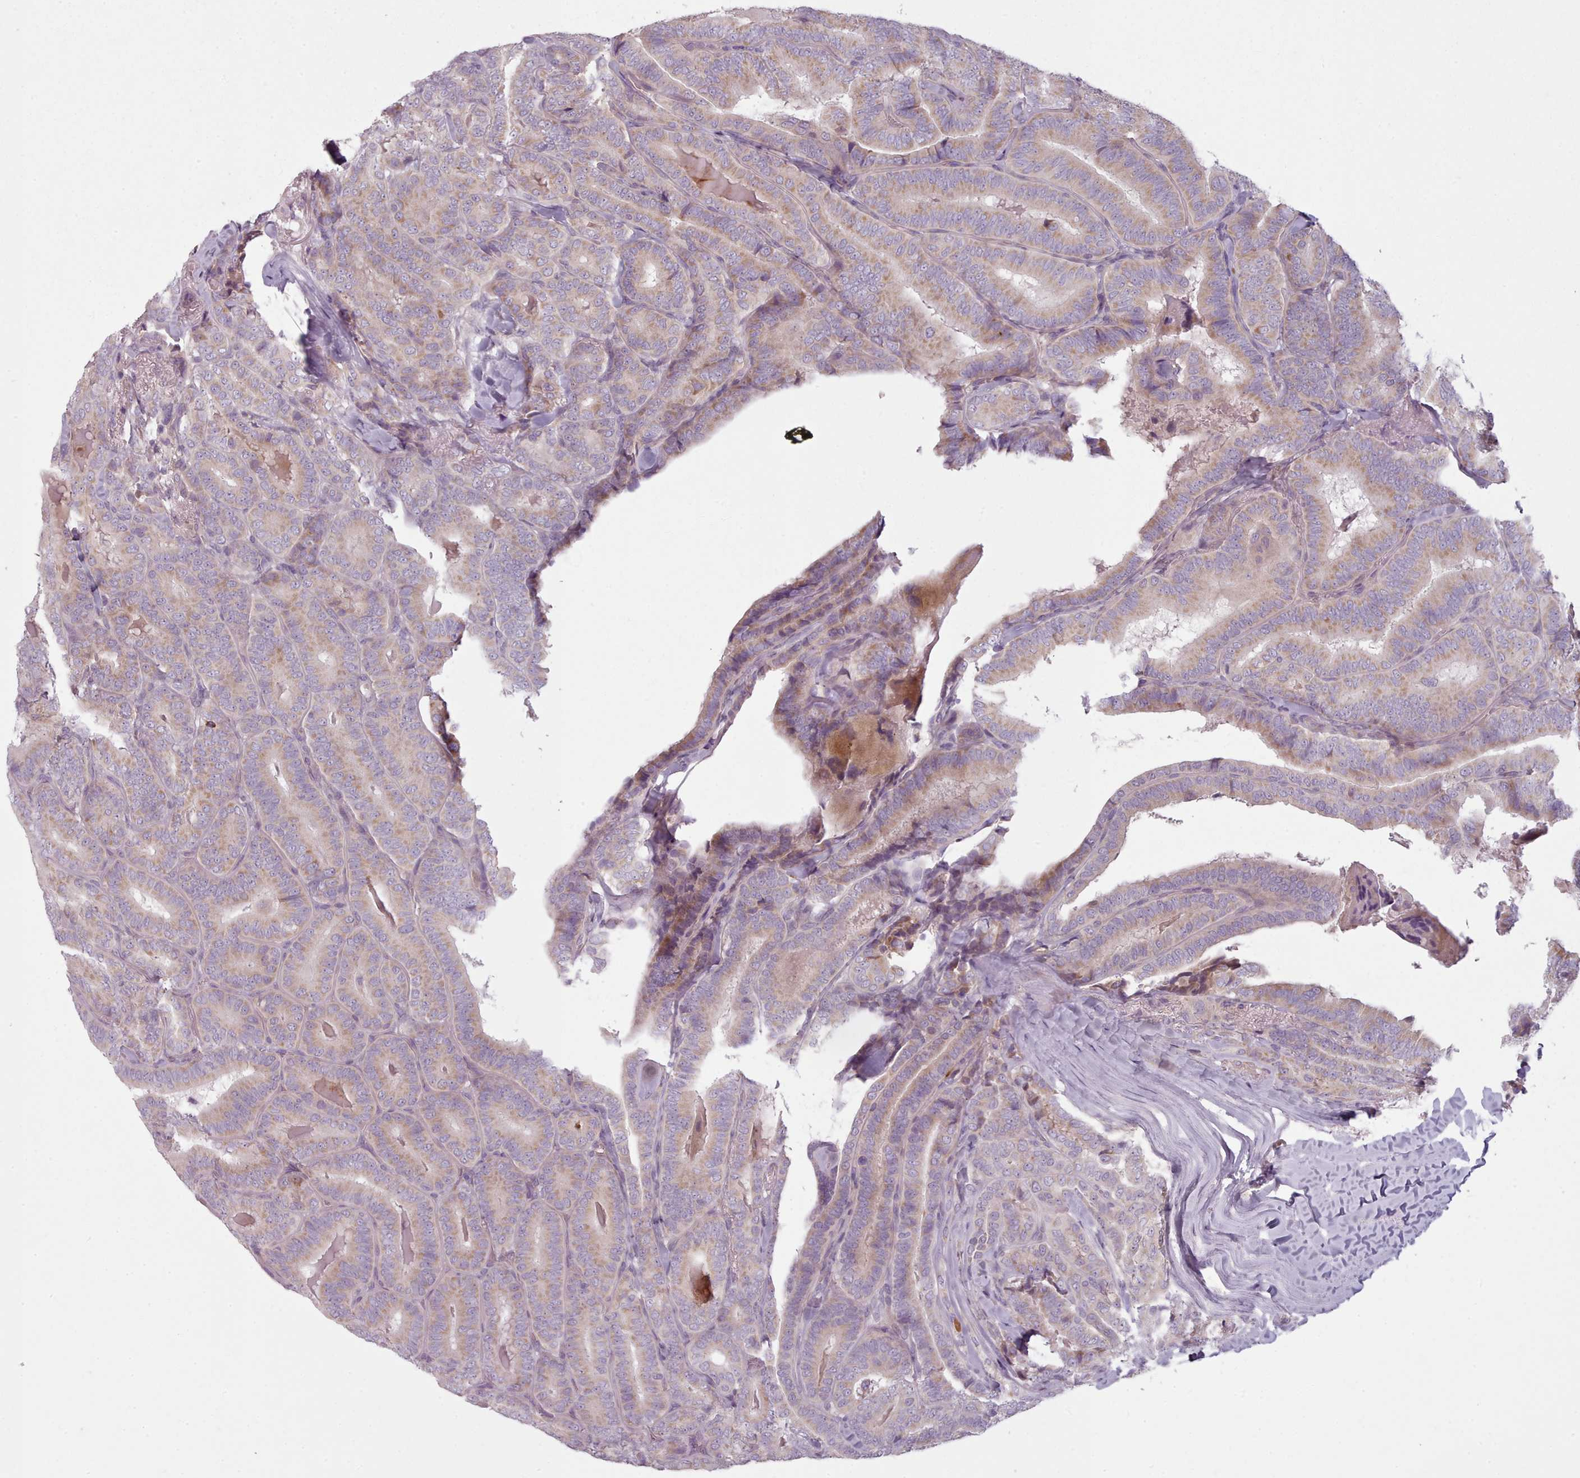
{"staining": {"intensity": "moderate", "quantity": "25%-75%", "location": "cytoplasmic/membranous"}, "tissue": "thyroid cancer", "cell_type": "Tumor cells", "image_type": "cancer", "snomed": [{"axis": "morphology", "description": "Papillary adenocarcinoma, NOS"}, {"axis": "topography", "description": "Thyroid gland"}], "caption": "Protein staining of thyroid cancer tissue reveals moderate cytoplasmic/membranous staining in approximately 25%-75% of tumor cells.", "gene": "LAPTM5", "patient": {"sex": "male", "age": 61}}